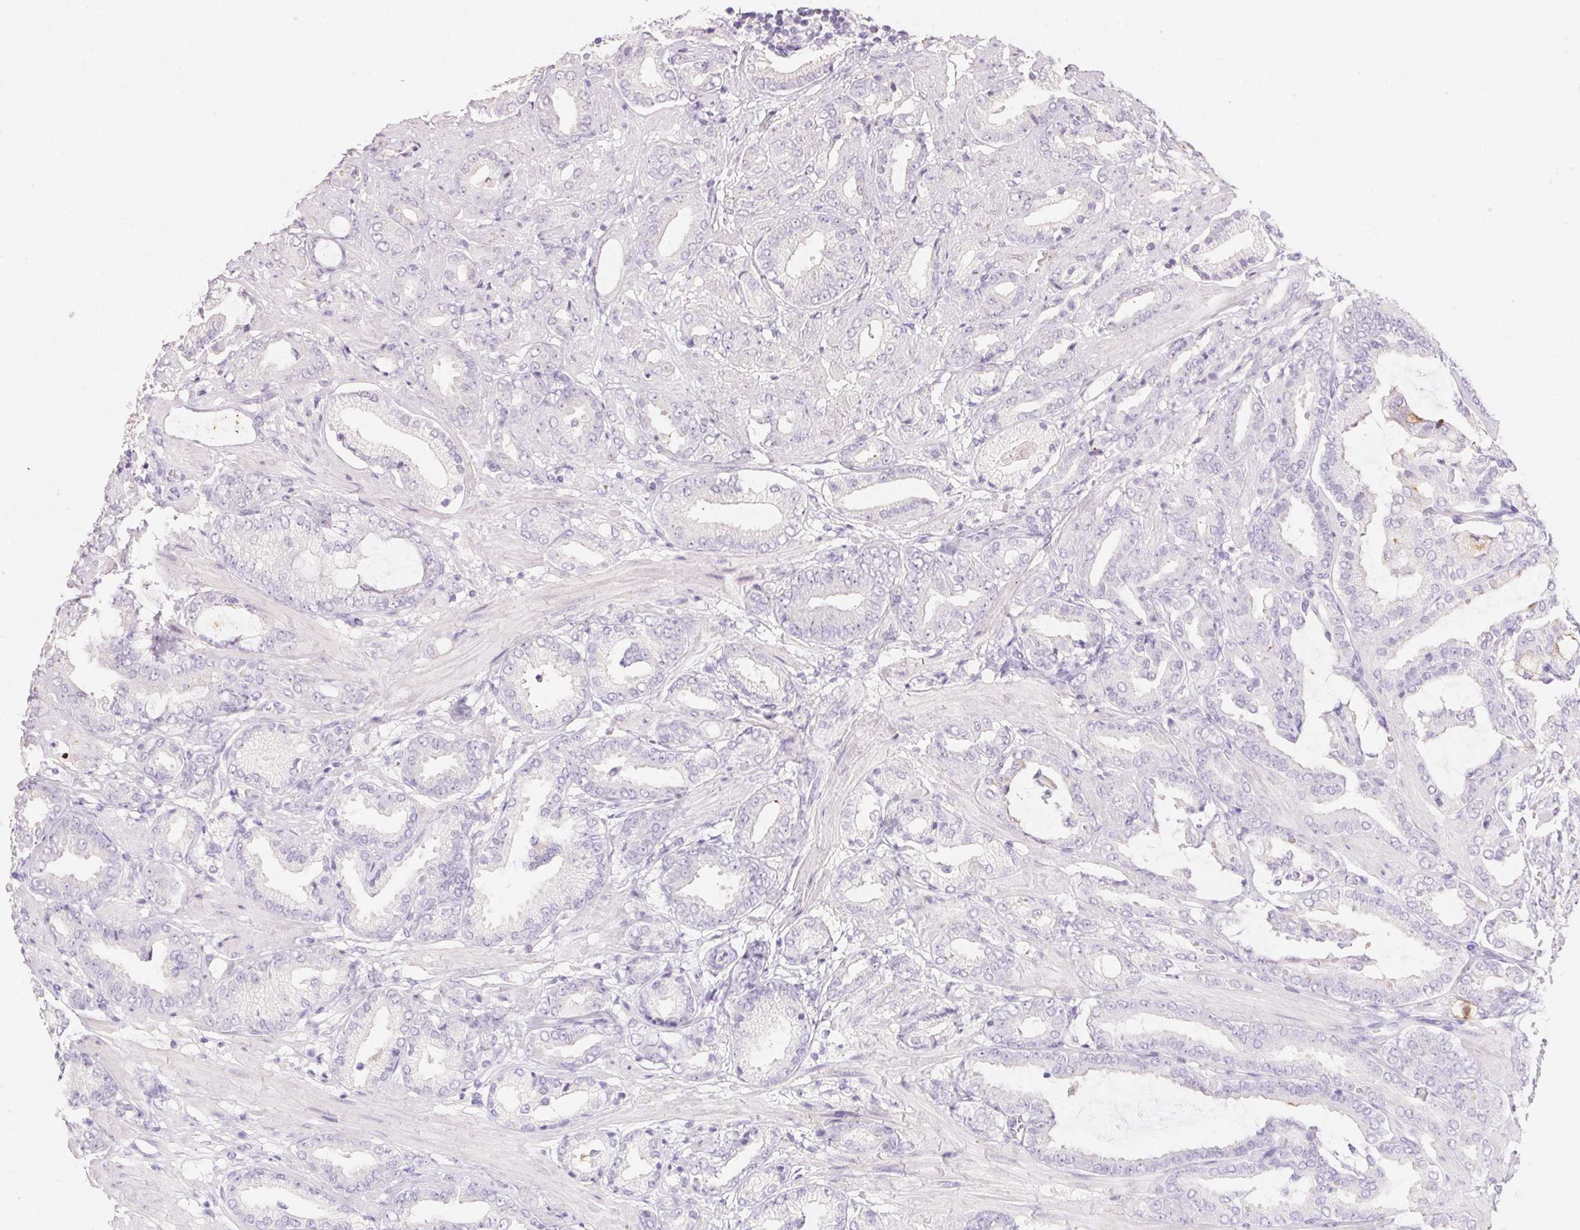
{"staining": {"intensity": "negative", "quantity": "none", "location": "none"}, "tissue": "prostate cancer", "cell_type": "Tumor cells", "image_type": "cancer", "snomed": [{"axis": "morphology", "description": "Adenocarcinoma, High grade"}, {"axis": "topography", "description": "Prostate"}], "caption": "An immunohistochemistry (IHC) micrograph of prostate high-grade adenocarcinoma is shown. There is no staining in tumor cells of prostate high-grade adenocarcinoma. Nuclei are stained in blue.", "gene": "MYL4", "patient": {"sex": "male", "age": 56}}